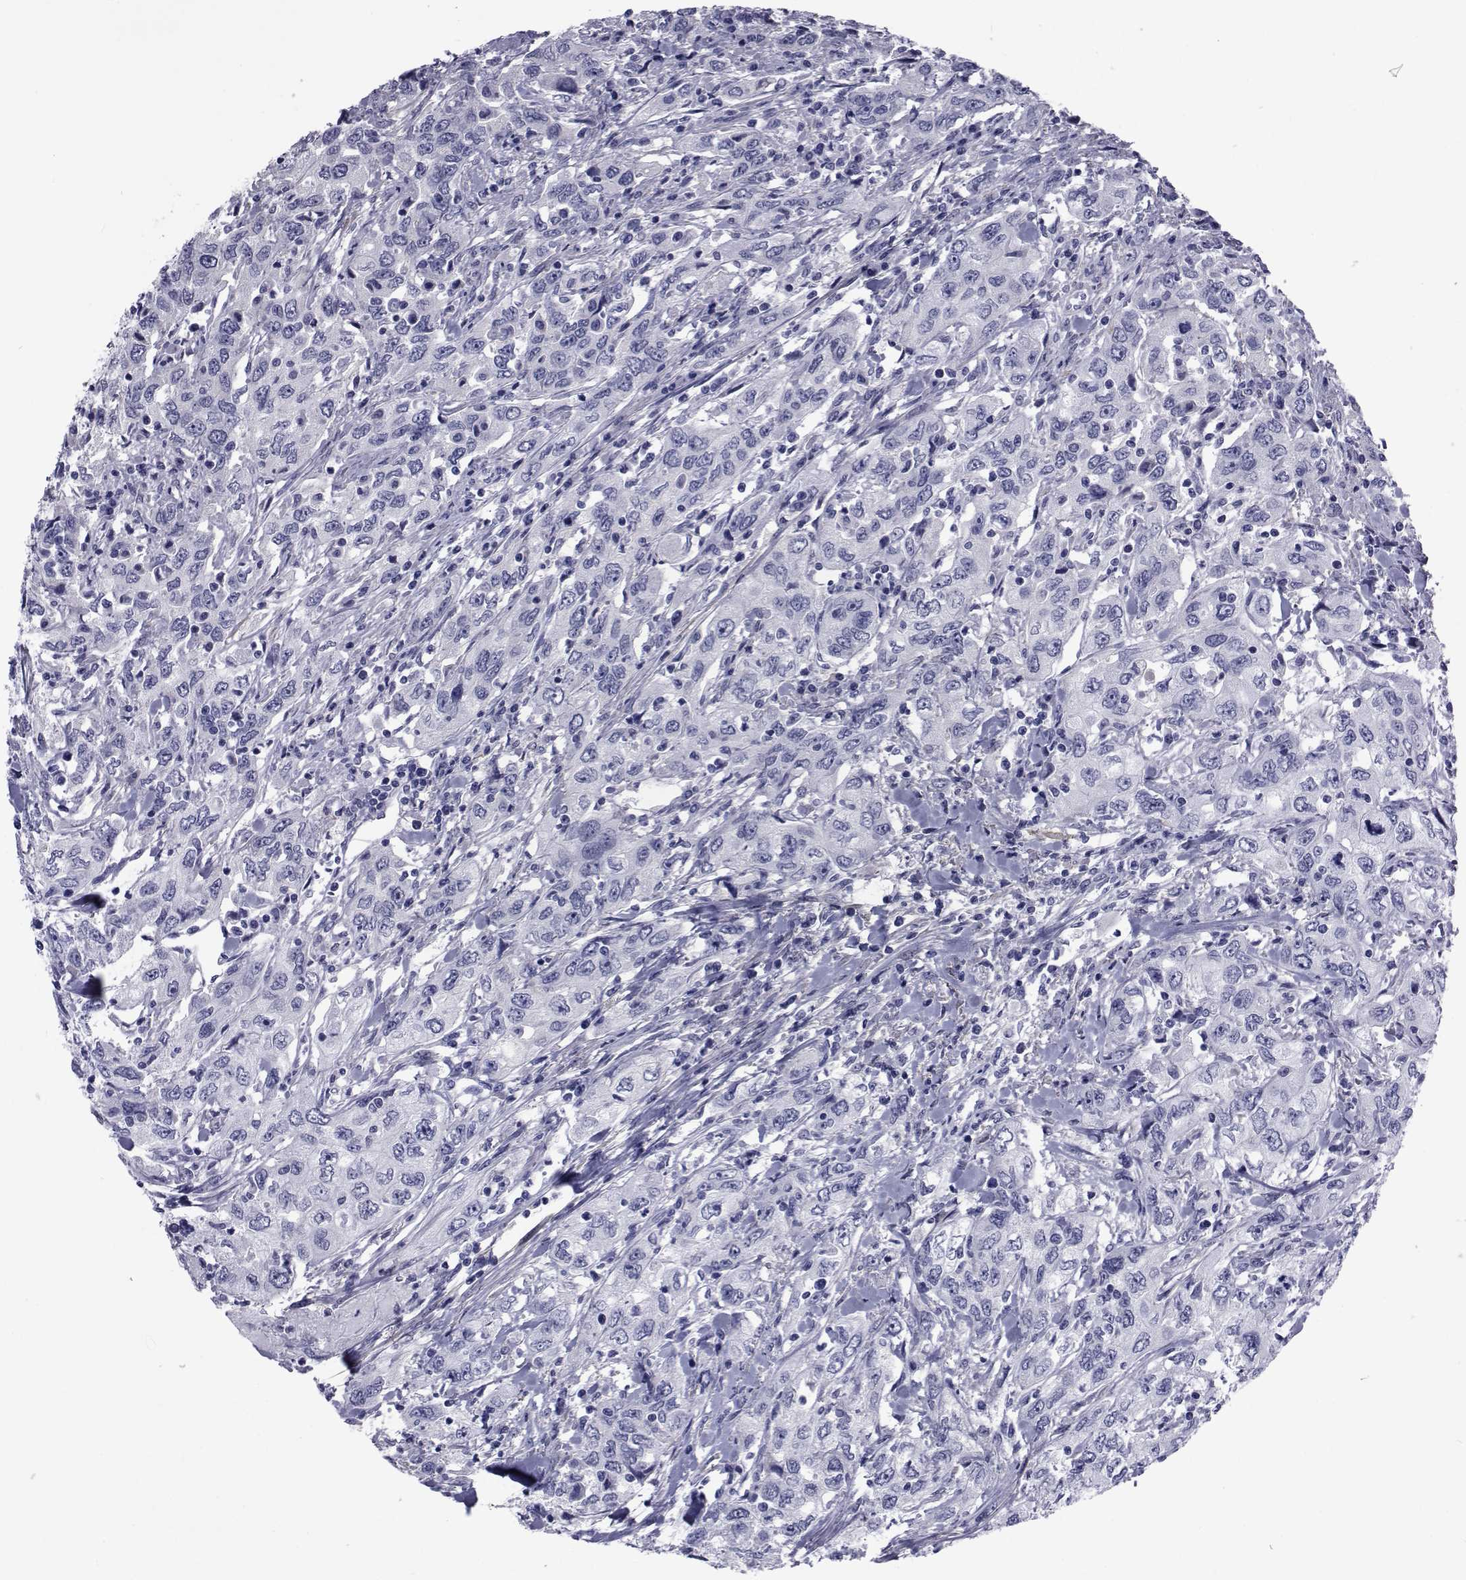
{"staining": {"intensity": "negative", "quantity": "none", "location": "none"}, "tissue": "urothelial cancer", "cell_type": "Tumor cells", "image_type": "cancer", "snomed": [{"axis": "morphology", "description": "Urothelial carcinoma, High grade"}, {"axis": "topography", "description": "Urinary bladder"}], "caption": "The photomicrograph exhibits no staining of tumor cells in urothelial cancer. (DAB IHC, high magnification).", "gene": "GKAP1", "patient": {"sex": "male", "age": 76}}